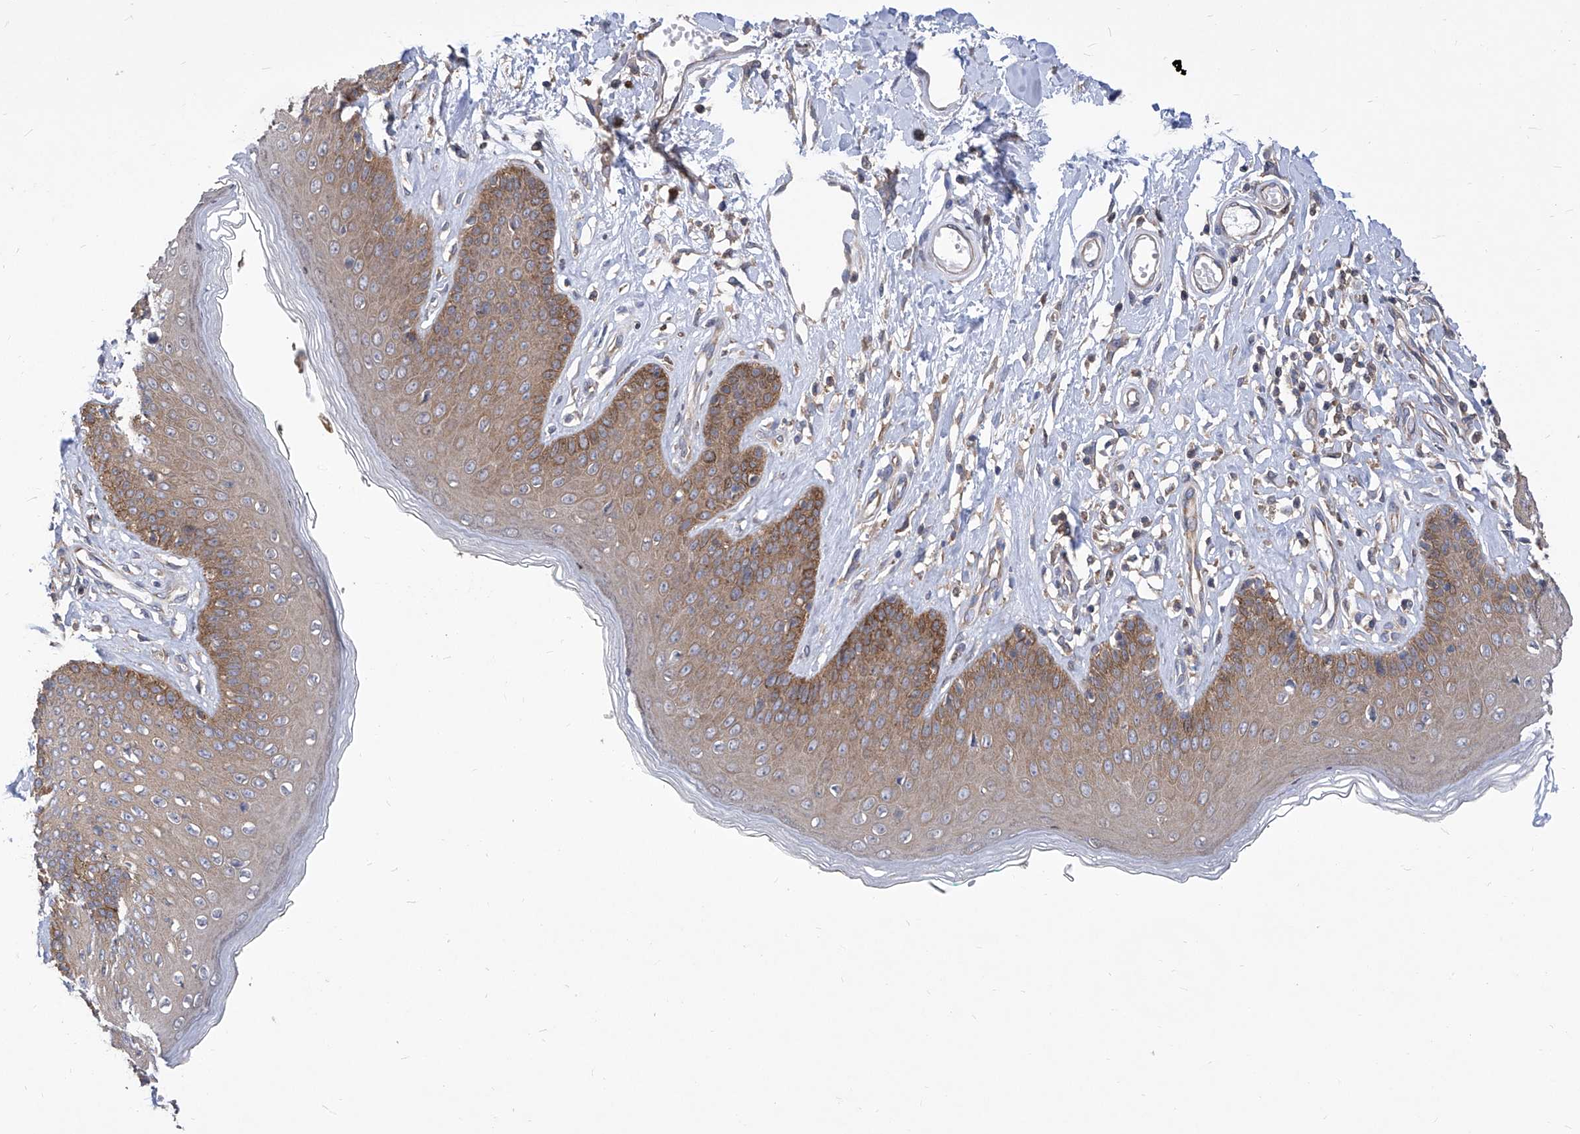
{"staining": {"intensity": "moderate", "quantity": ">75%", "location": "cytoplasmic/membranous"}, "tissue": "skin", "cell_type": "Epidermal cells", "image_type": "normal", "snomed": [{"axis": "morphology", "description": "Normal tissue, NOS"}, {"axis": "morphology", "description": "Squamous cell carcinoma, NOS"}, {"axis": "topography", "description": "Vulva"}], "caption": "Moderate cytoplasmic/membranous positivity is appreciated in approximately >75% of epidermal cells in benign skin. Using DAB (3,3'-diaminobenzidine) (brown) and hematoxylin (blue) stains, captured at high magnification using brightfield microscopy.", "gene": "EIF3M", "patient": {"sex": "female", "age": 85}}